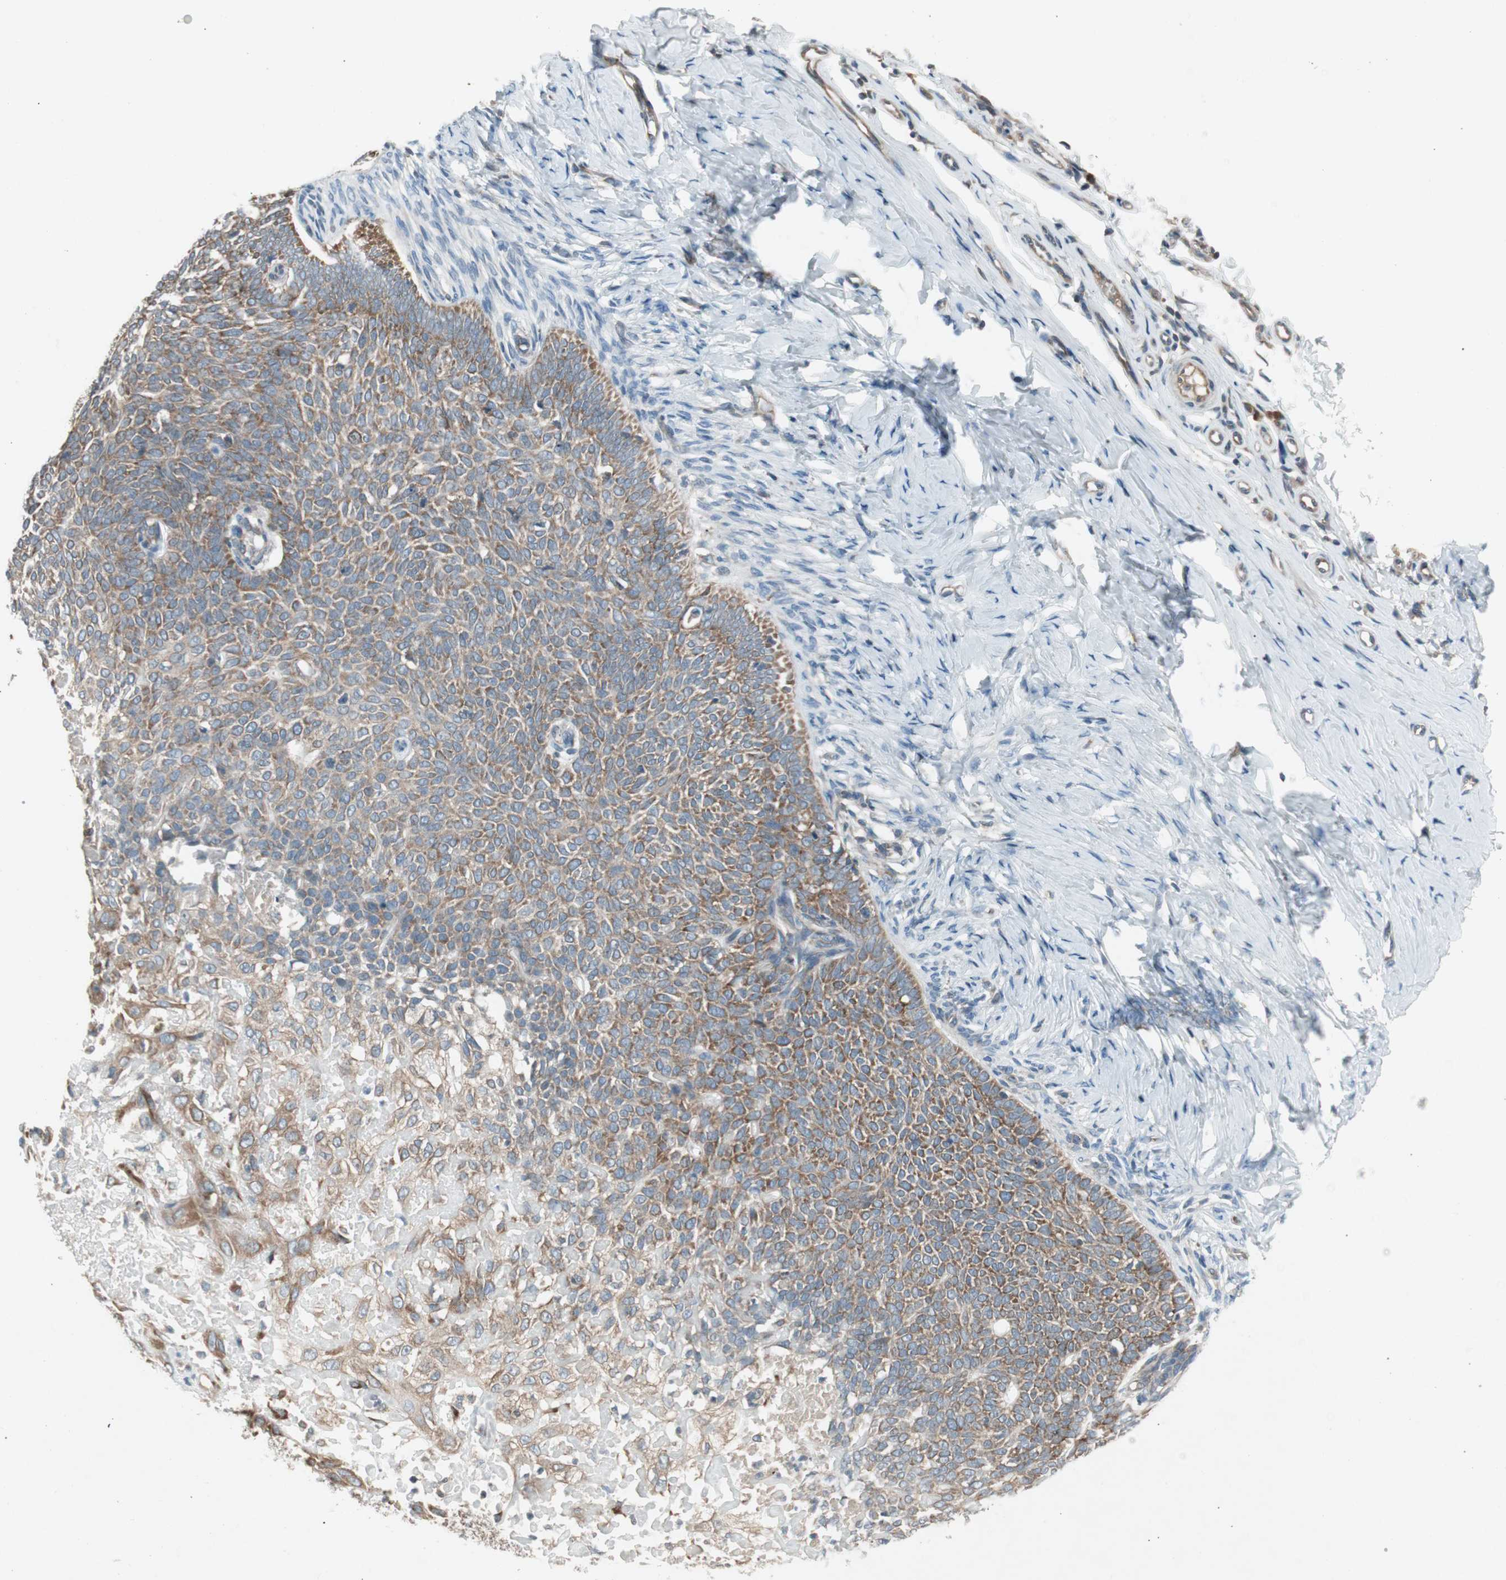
{"staining": {"intensity": "moderate", "quantity": ">75%", "location": "cytoplasmic/membranous"}, "tissue": "skin cancer", "cell_type": "Tumor cells", "image_type": "cancer", "snomed": [{"axis": "morphology", "description": "Normal tissue, NOS"}, {"axis": "morphology", "description": "Basal cell carcinoma"}, {"axis": "topography", "description": "Skin"}], "caption": "Skin cancer stained with IHC displays moderate cytoplasmic/membranous staining in approximately >75% of tumor cells.", "gene": "PANK2", "patient": {"sex": "male", "age": 87}}